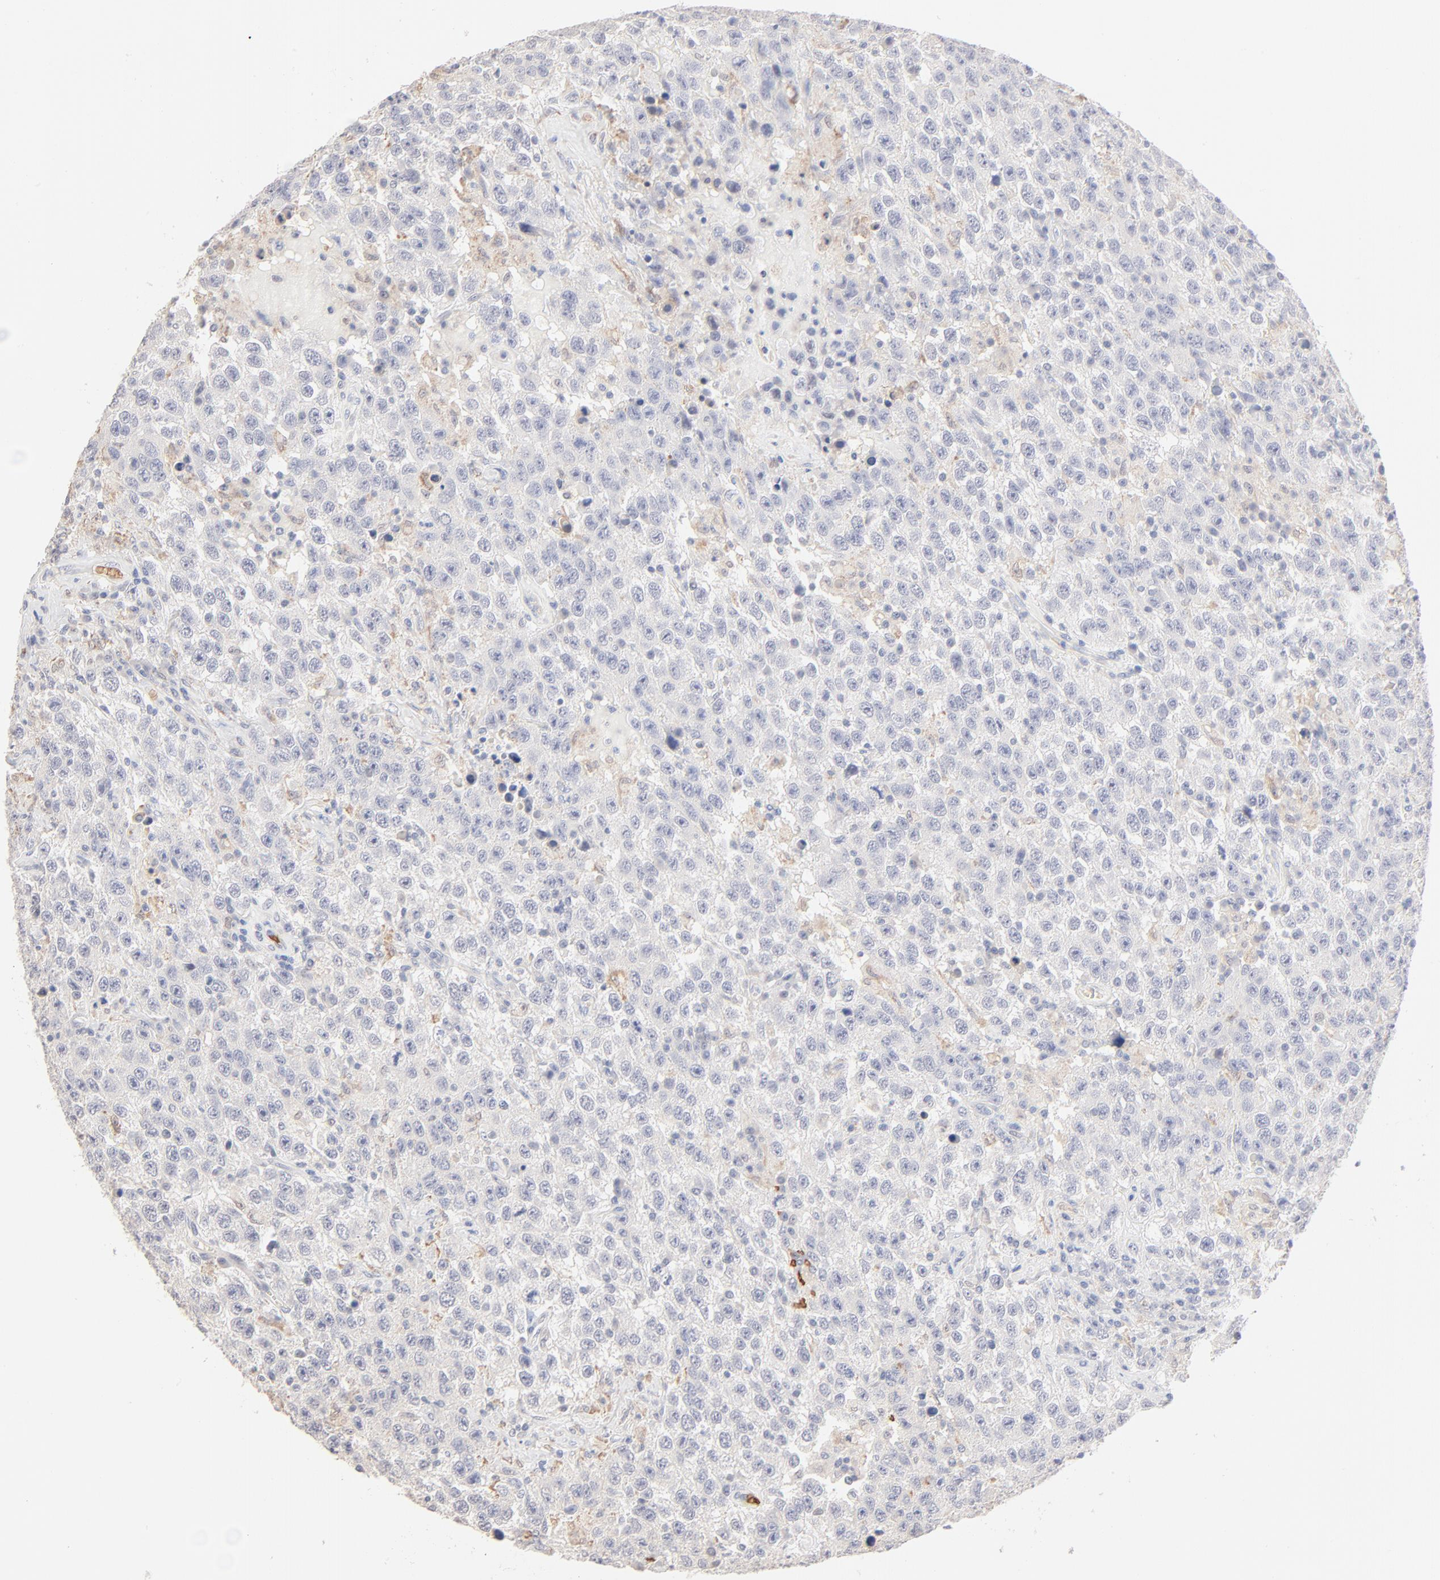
{"staining": {"intensity": "negative", "quantity": "none", "location": "none"}, "tissue": "testis cancer", "cell_type": "Tumor cells", "image_type": "cancer", "snomed": [{"axis": "morphology", "description": "Seminoma, NOS"}, {"axis": "topography", "description": "Testis"}], "caption": "This is an immunohistochemistry micrograph of testis cancer. There is no expression in tumor cells.", "gene": "SPTB", "patient": {"sex": "male", "age": 41}}